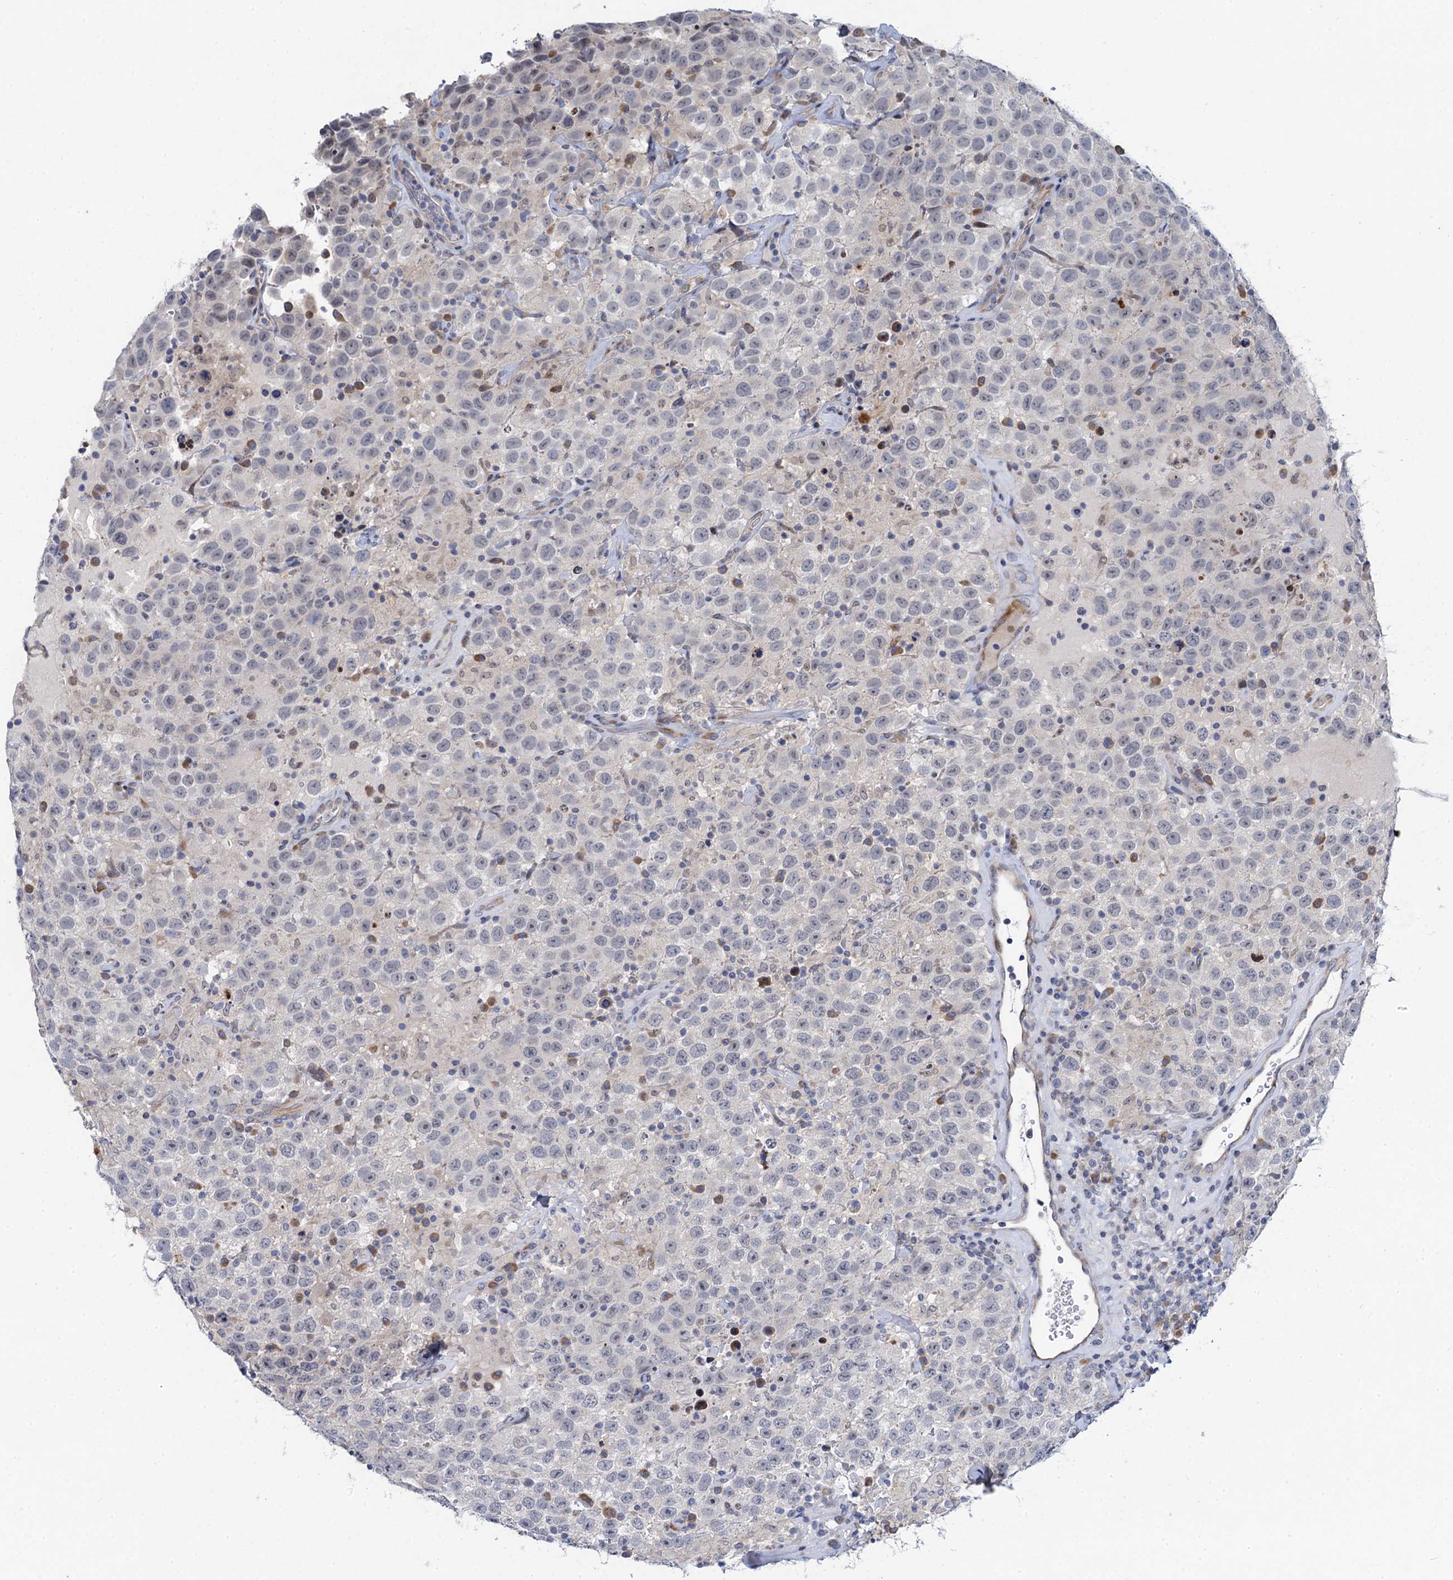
{"staining": {"intensity": "negative", "quantity": "none", "location": "none"}, "tissue": "testis cancer", "cell_type": "Tumor cells", "image_type": "cancer", "snomed": [{"axis": "morphology", "description": "Seminoma, NOS"}, {"axis": "topography", "description": "Testis"}], "caption": "Testis cancer stained for a protein using immunohistochemistry (IHC) reveals no staining tumor cells.", "gene": "QPCTL", "patient": {"sex": "male", "age": 41}}